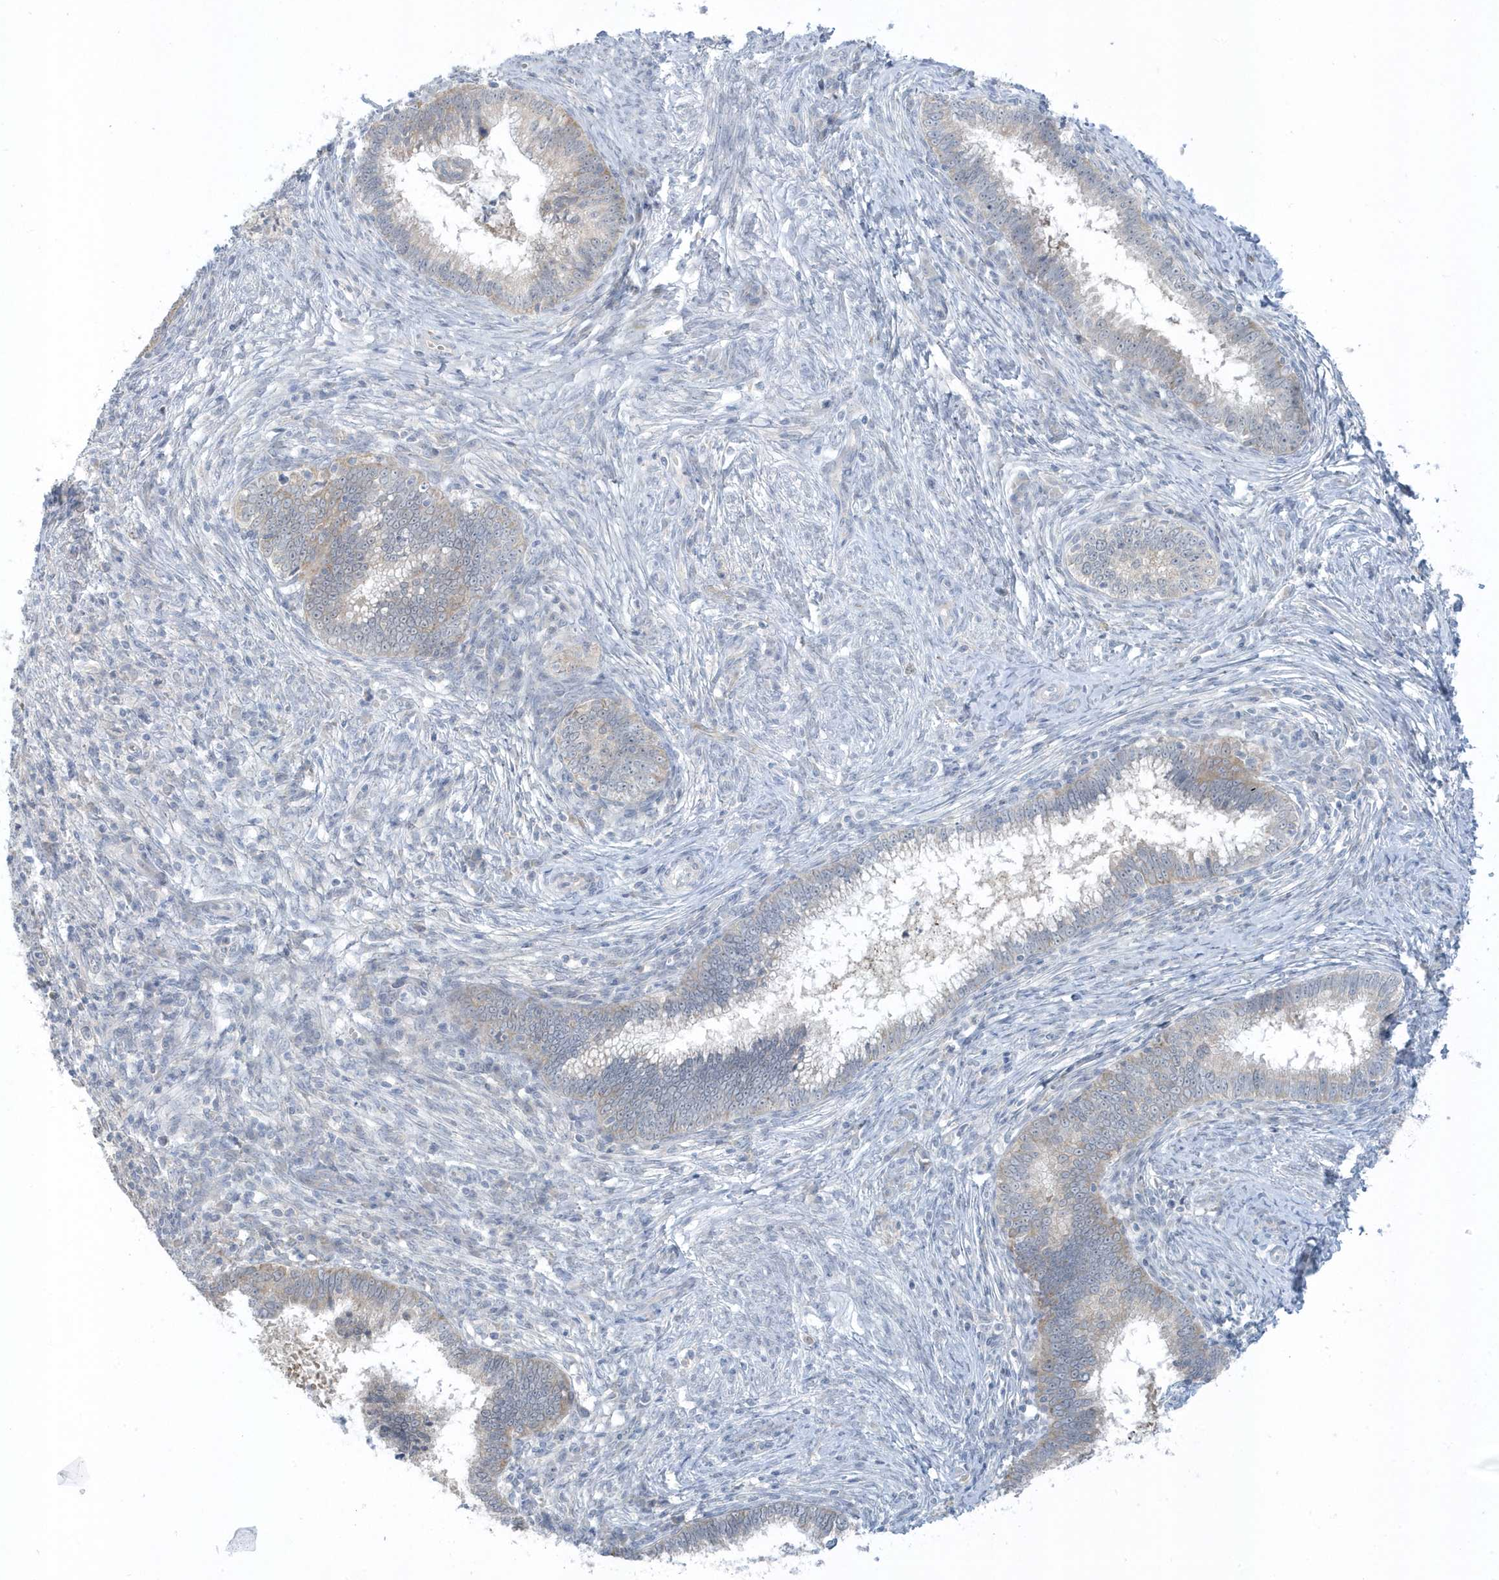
{"staining": {"intensity": "weak", "quantity": "<25%", "location": "cytoplasmic/membranous"}, "tissue": "cervical cancer", "cell_type": "Tumor cells", "image_type": "cancer", "snomed": [{"axis": "morphology", "description": "Adenocarcinoma, NOS"}, {"axis": "topography", "description": "Cervix"}], "caption": "Immunohistochemical staining of cervical cancer exhibits no significant positivity in tumor cells.", "gene": "SCN3A", "patient": {"sex": "female", "age": 36}}